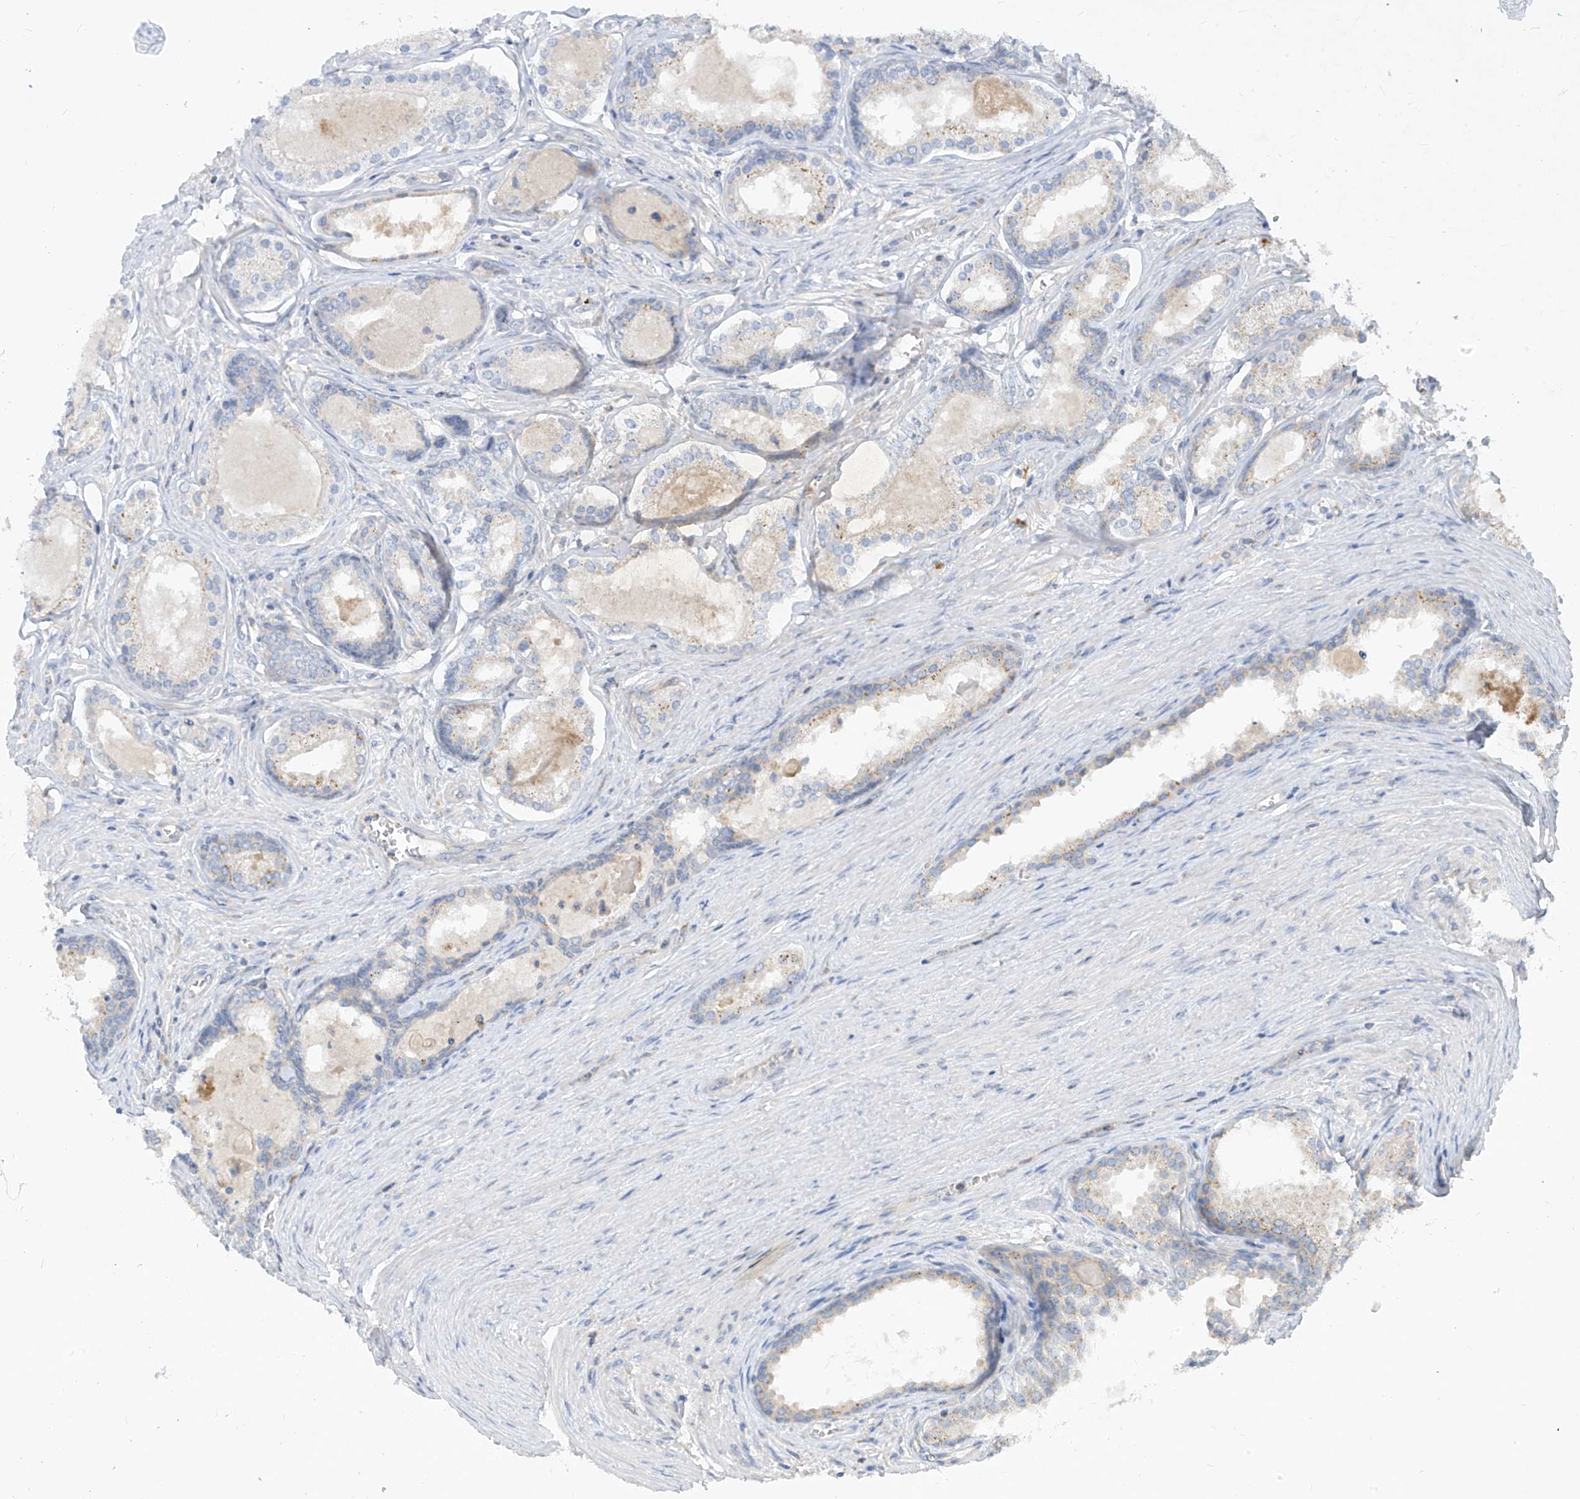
{"staining": {"intensity": "moderate", "quantity": "<25%", "location": "cytoplasmic/membranous"}, "tissue": "prostate cancer", "cell_type": "Tumor cells", "image_type": "cancer", "snomed": [{"axis": "morphology", "description": "Adenocarcinoma, High grade"}, {"axis": "topography", "description": "Prostate"}], "caption": "Immunohistochemical staining of prostate cancer reveals moderate cytoplasmic/membranous protein staining in about <25% of tumor cells. The protein of interest is shown in brown color, while the nuclei are stained blue.", "gene": "DGKQ", "patient": {"sex": "male", "age": 68}}